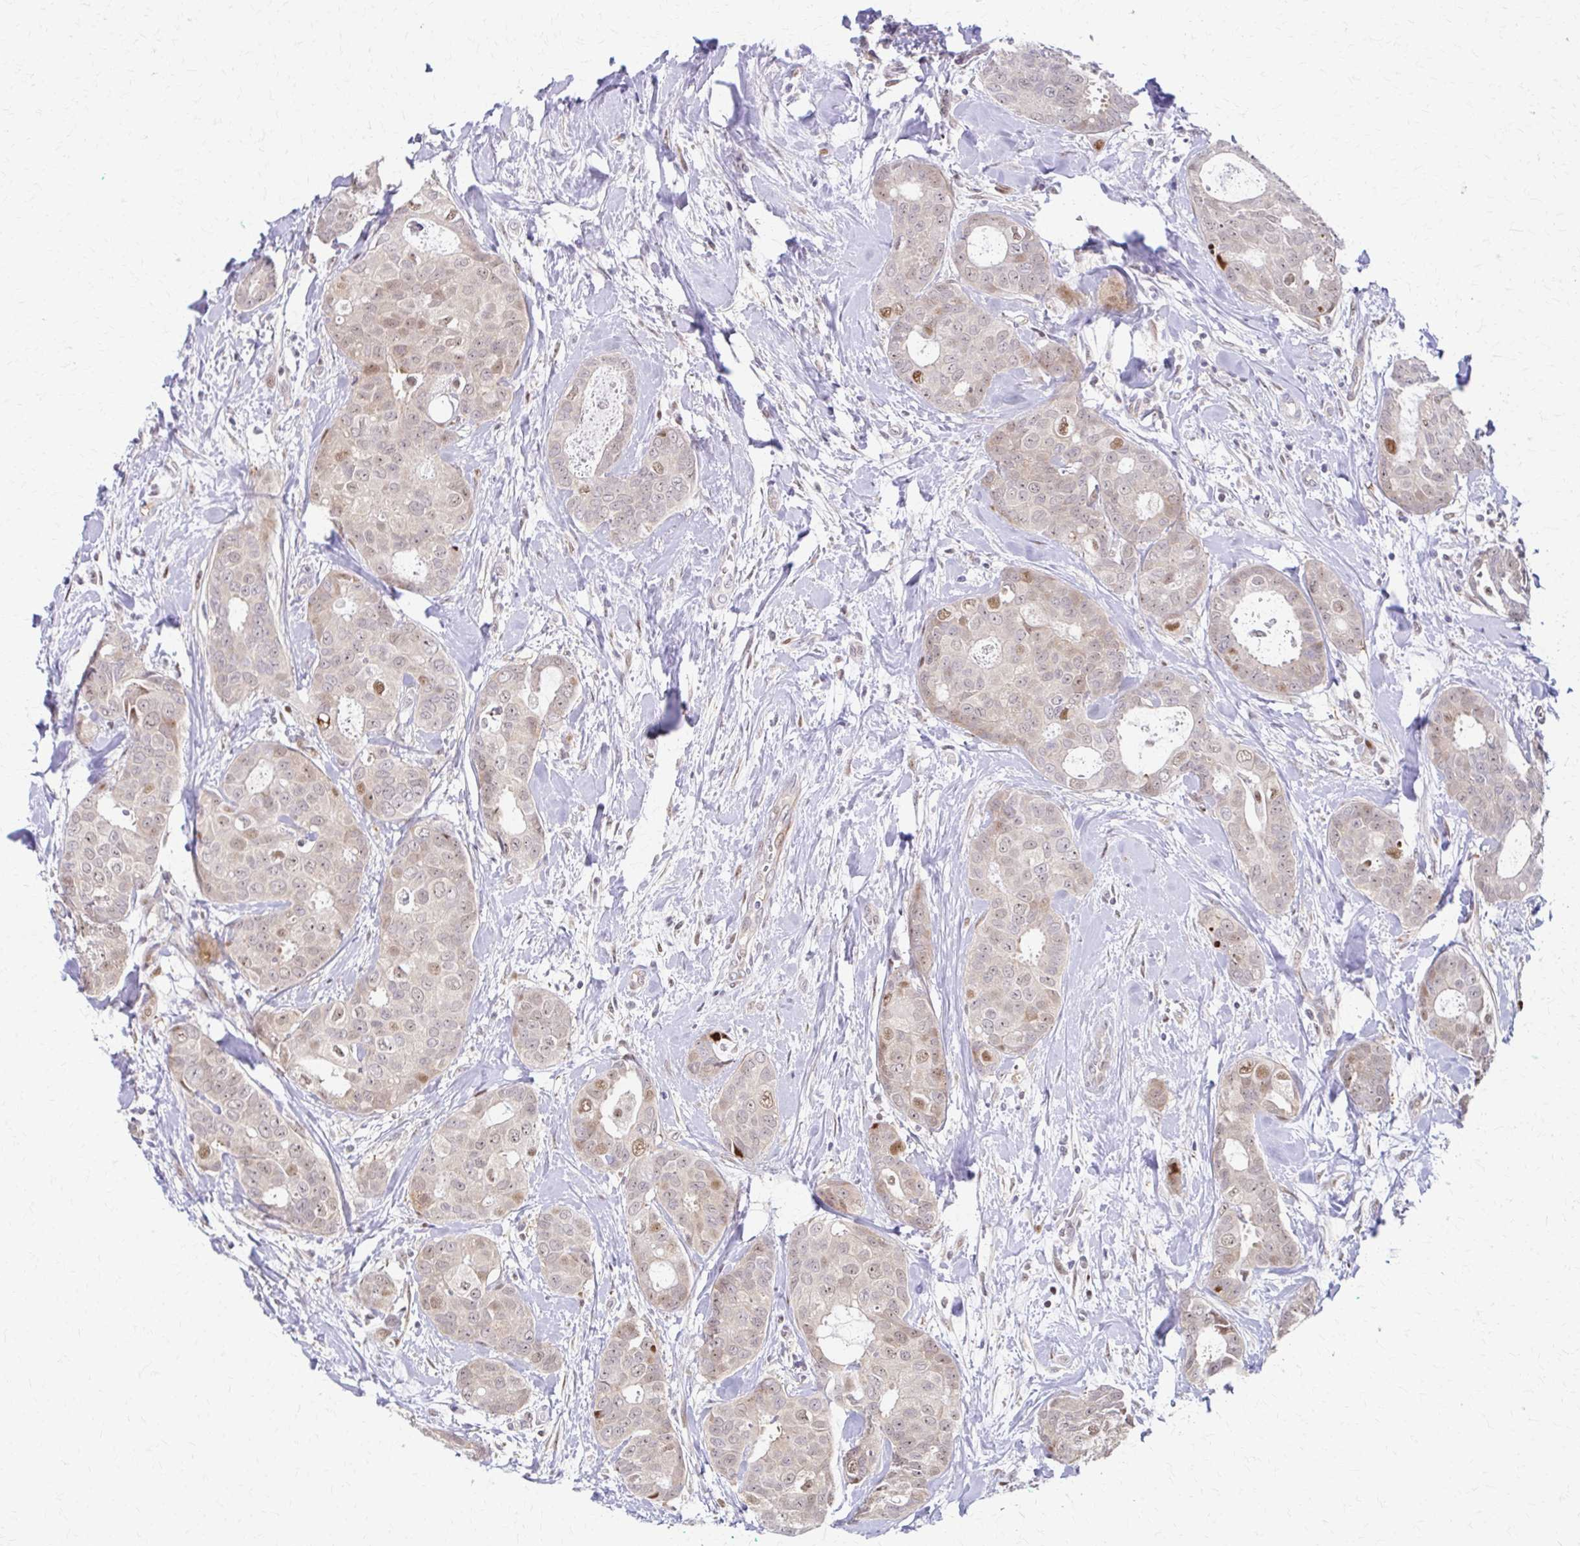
{"staining": {"intensity": "moderate", "quantity": "<25%", "location": "nuclear"}, "tissue": "breast cancer", "cell_type": "Tumor cells", "image_type": "cancer", "snomed": [{"axis": "morphology", "description": "Duct carcinoma"}, {"axis": "topography", "description": "Breast"}], "caption": "Brown immunohistochemical staining in human breast cancer shows moderate nuclear expression in about <25% of tumor cells. The staining was performed using DAB (3,3'-diaminobenzidine) to visualize the protein expression in brown, while the nuclei were stained in blue with hematoxylin (Magnification: 20x).", "gene": "PSMD7", "patient": {"sex": "female", "age": 45}}